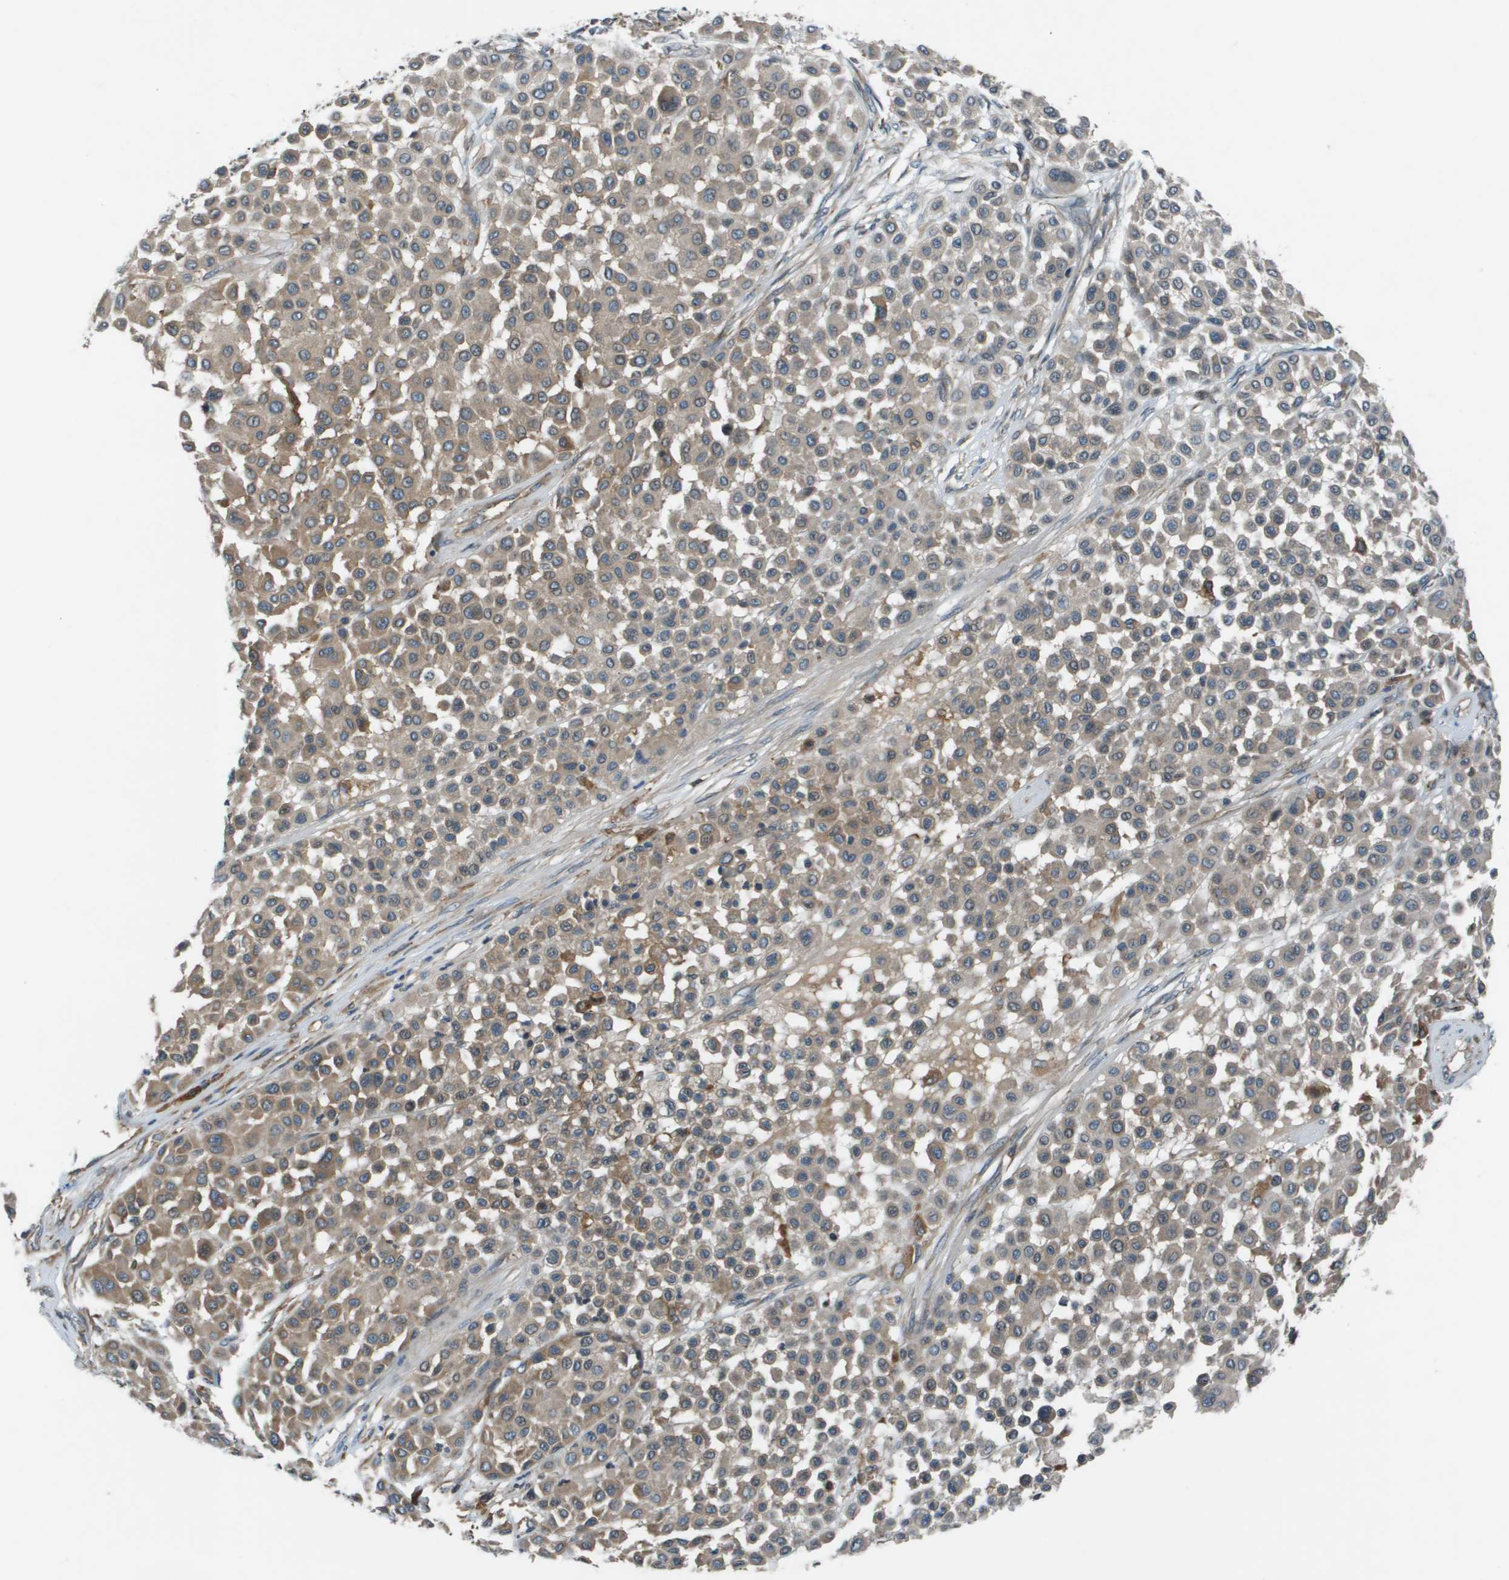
{"staining": {"intensity": "weak", "quantity": ">75%", "location": "cytoplasmic/membranous"}, "tissue": "melanoma", "cell_type": "Tumor cells", "image_type": "cancer", "snomed": [{"axis": "morphology", "description": "Malignant melanoma, Metastatic site"}, {"axis": "topography", "description": "Soft tissue"}], "caption": "Protein staining of malignant melanoma (metastatic site) tissue demonstrates weak cytoplasmic/membranous staining in approximately >75% of tumor cells. (brown staining indicates protein expression, while blue staining denotes nuclei).", "gene": "EIF3B", "patient": {"sex": "male", "age": 41}}